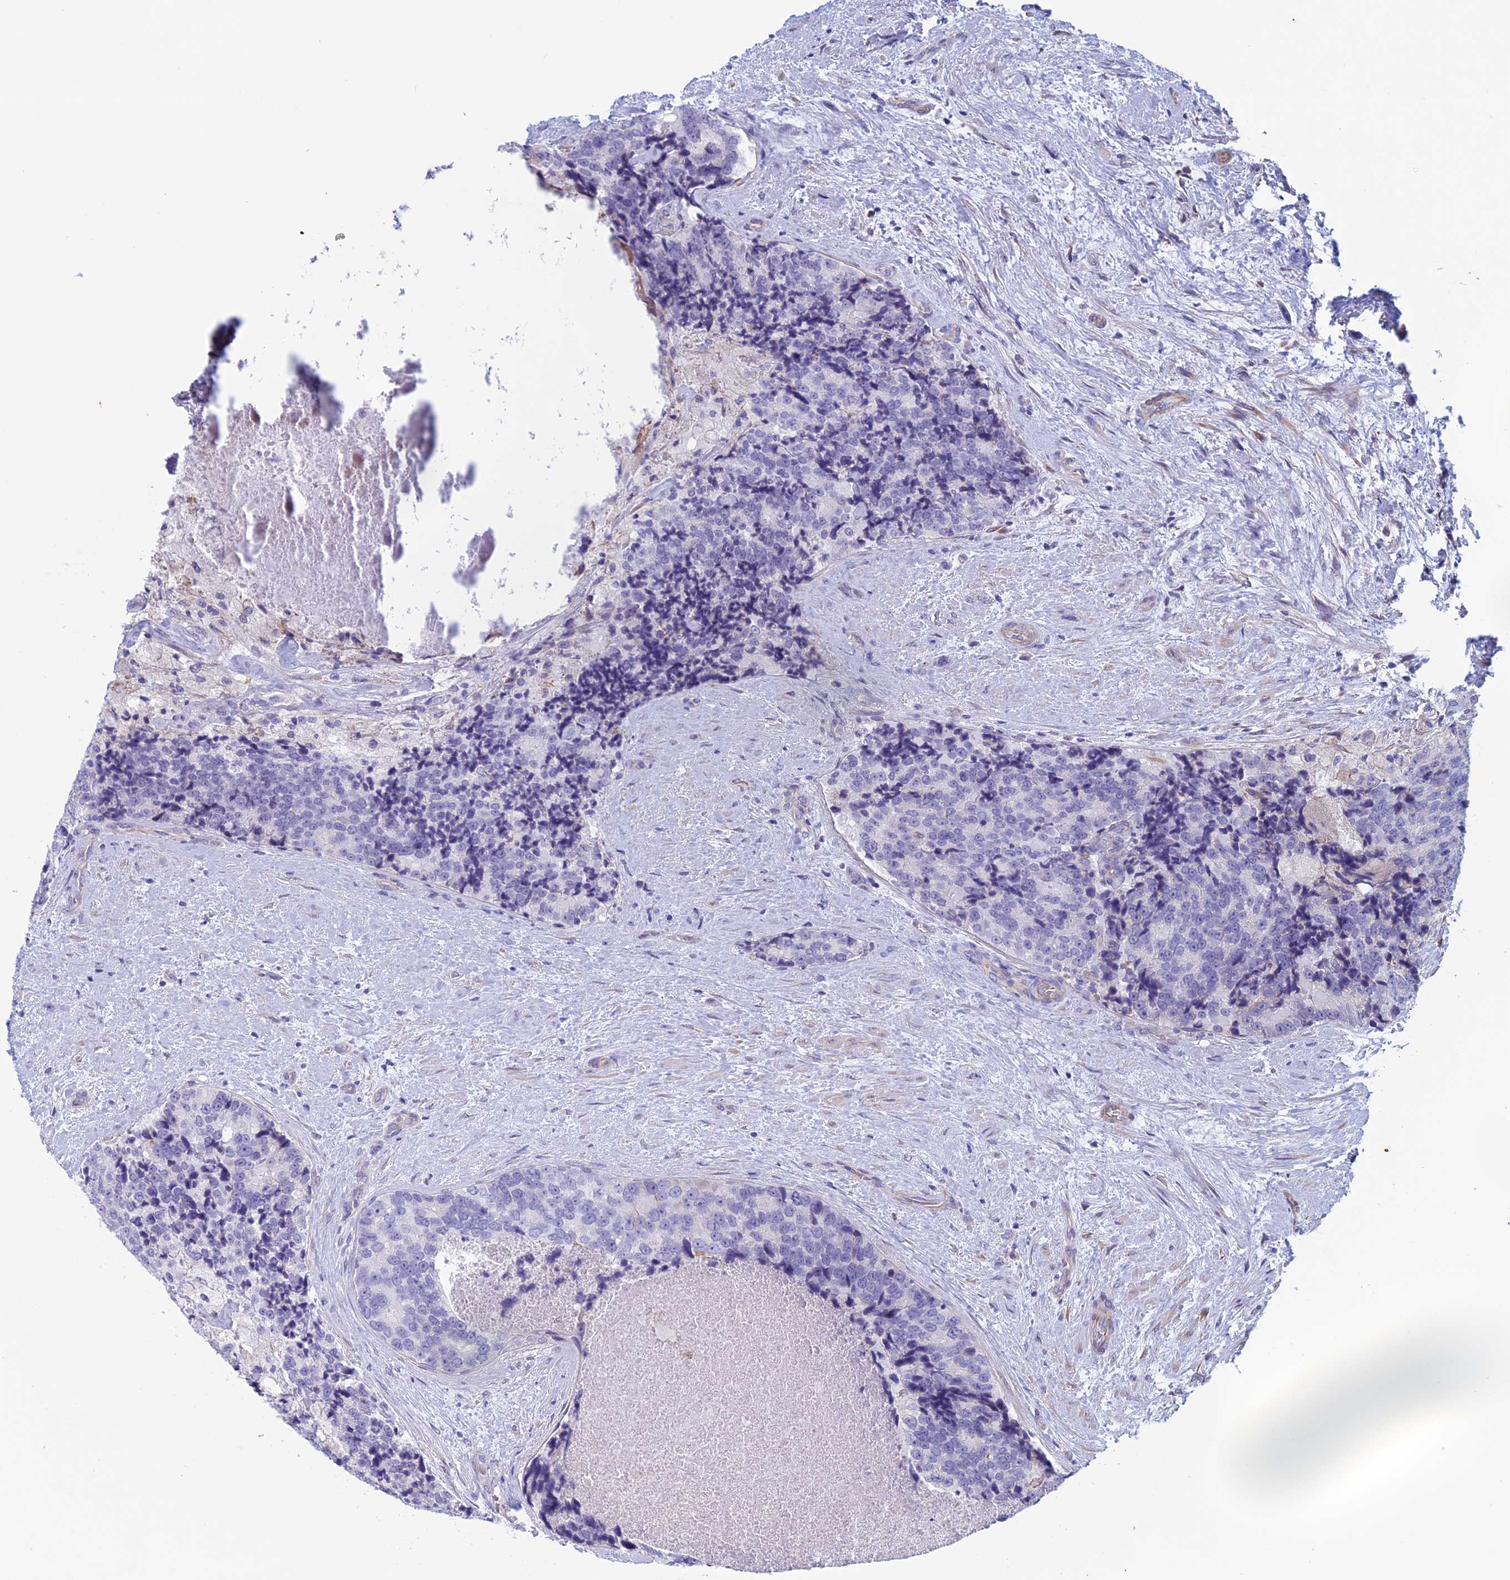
{"staining": {"intensity": "negative", "quantity": "none", "location": "none"}, "tissue": "prostate cancer", "cell_type": "Tumor cells", "image_type": "cancer", "snomed": [{"axis": "morphology", "description": "Adenocarcinoma, High grade"}, {"axis": "topography", "description": "Prostate"}], "caption": "Tumor cells are negative for brown protein staining in high-grade adenocarcinoma (prostate).", "gene": "BCL2L10", "patient": {"sex": "male", "age": 70}}